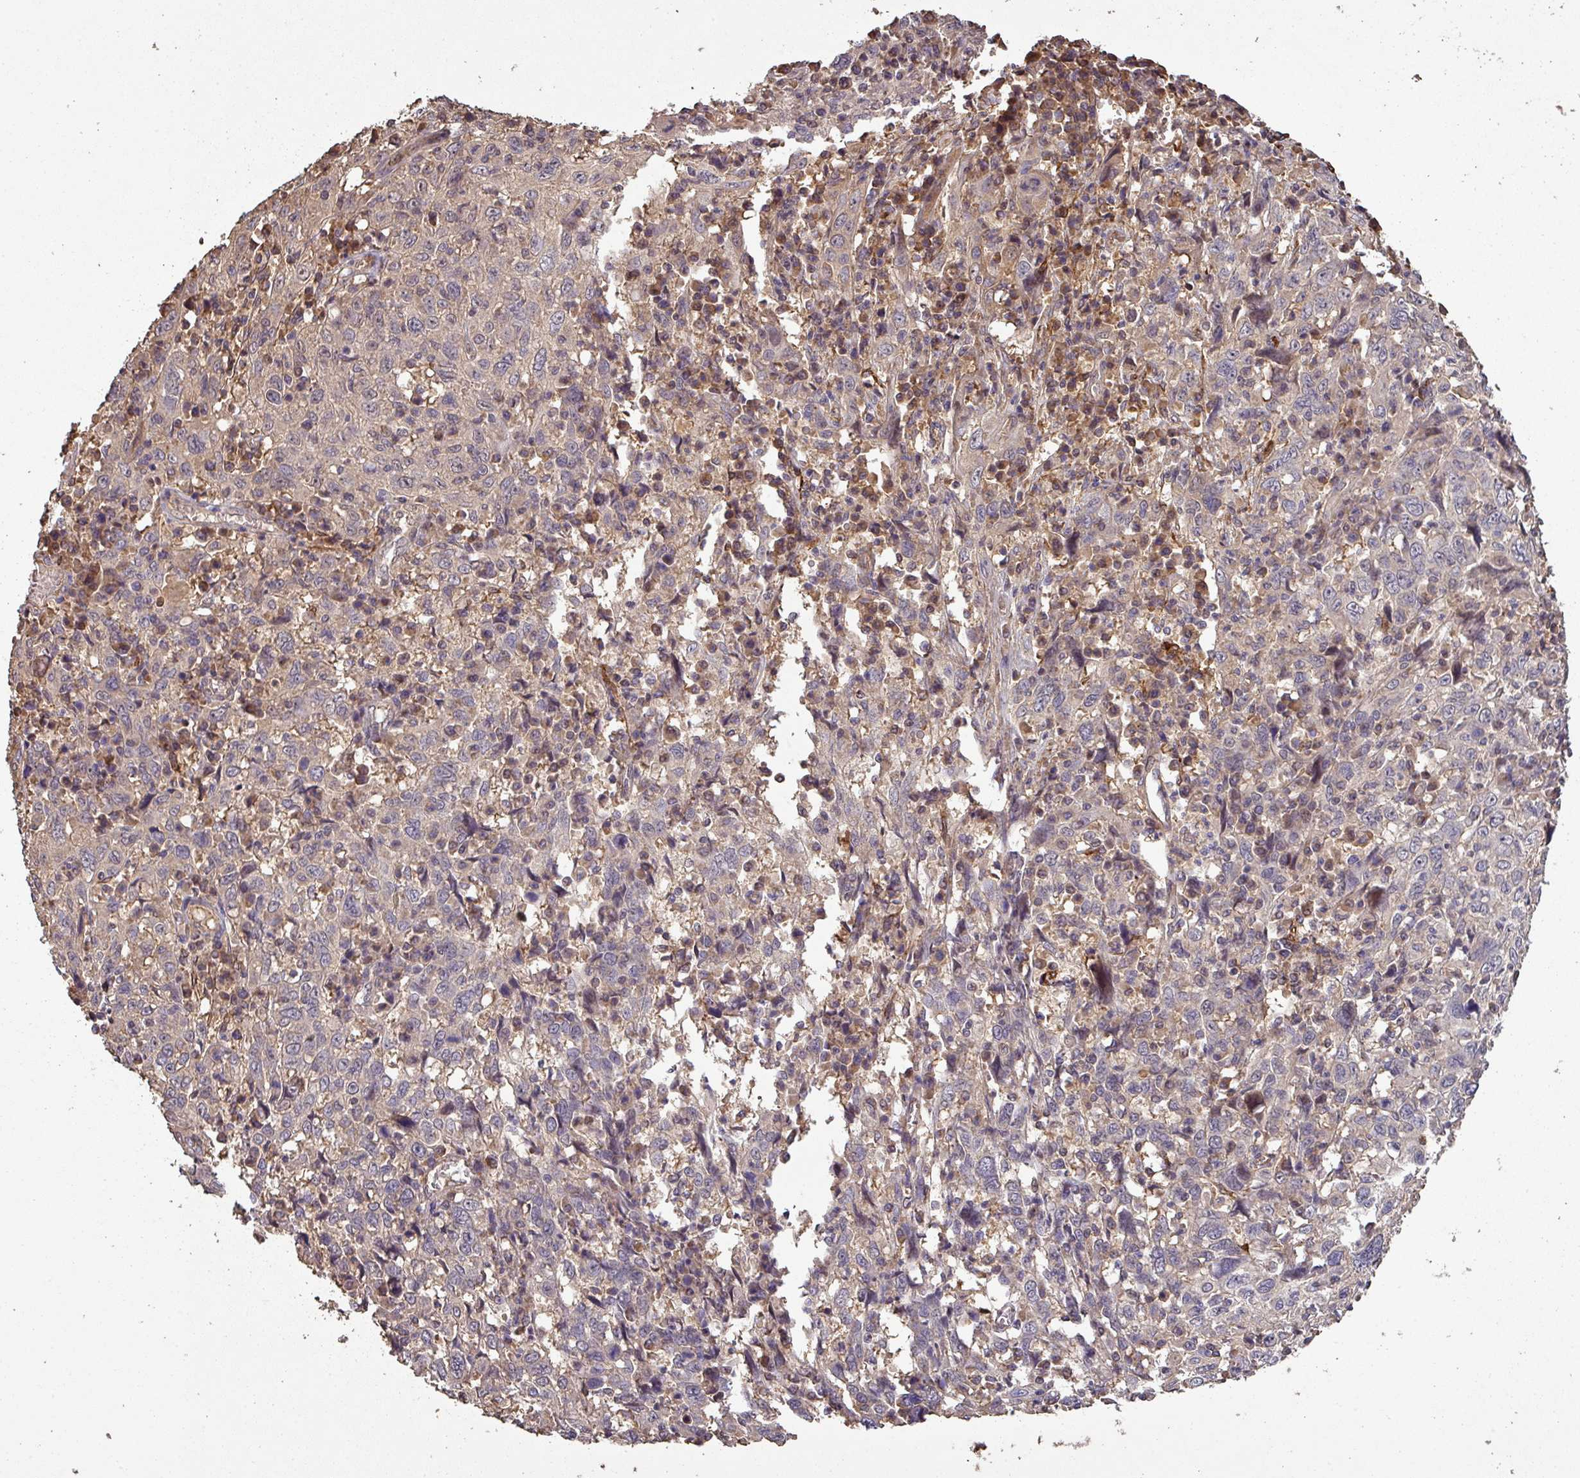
{"staining": {"intensity": "negative", "quantity": "none", "location": "none"}, "tissue": "cervical cancer", "cell_type": "Tumor cells", "image_type": "cancer", "snomed": [{"axis": "morphology", "description": "Squamous cell carcinoma, NOS"}, {"axis": "topography", "description": "Cervix"}], "caption": "An immunohistochemistry histopathology image of squamous cell carcinoma (cervical) is shown. There is no staining in tumor cells of squamous cell carcinoma (cervical). (DAB immunohistochemistry (IHC) with hematoxylin counter stain).", "gene": "ISLR", "patient": {"sex": "female", "age": 46}}